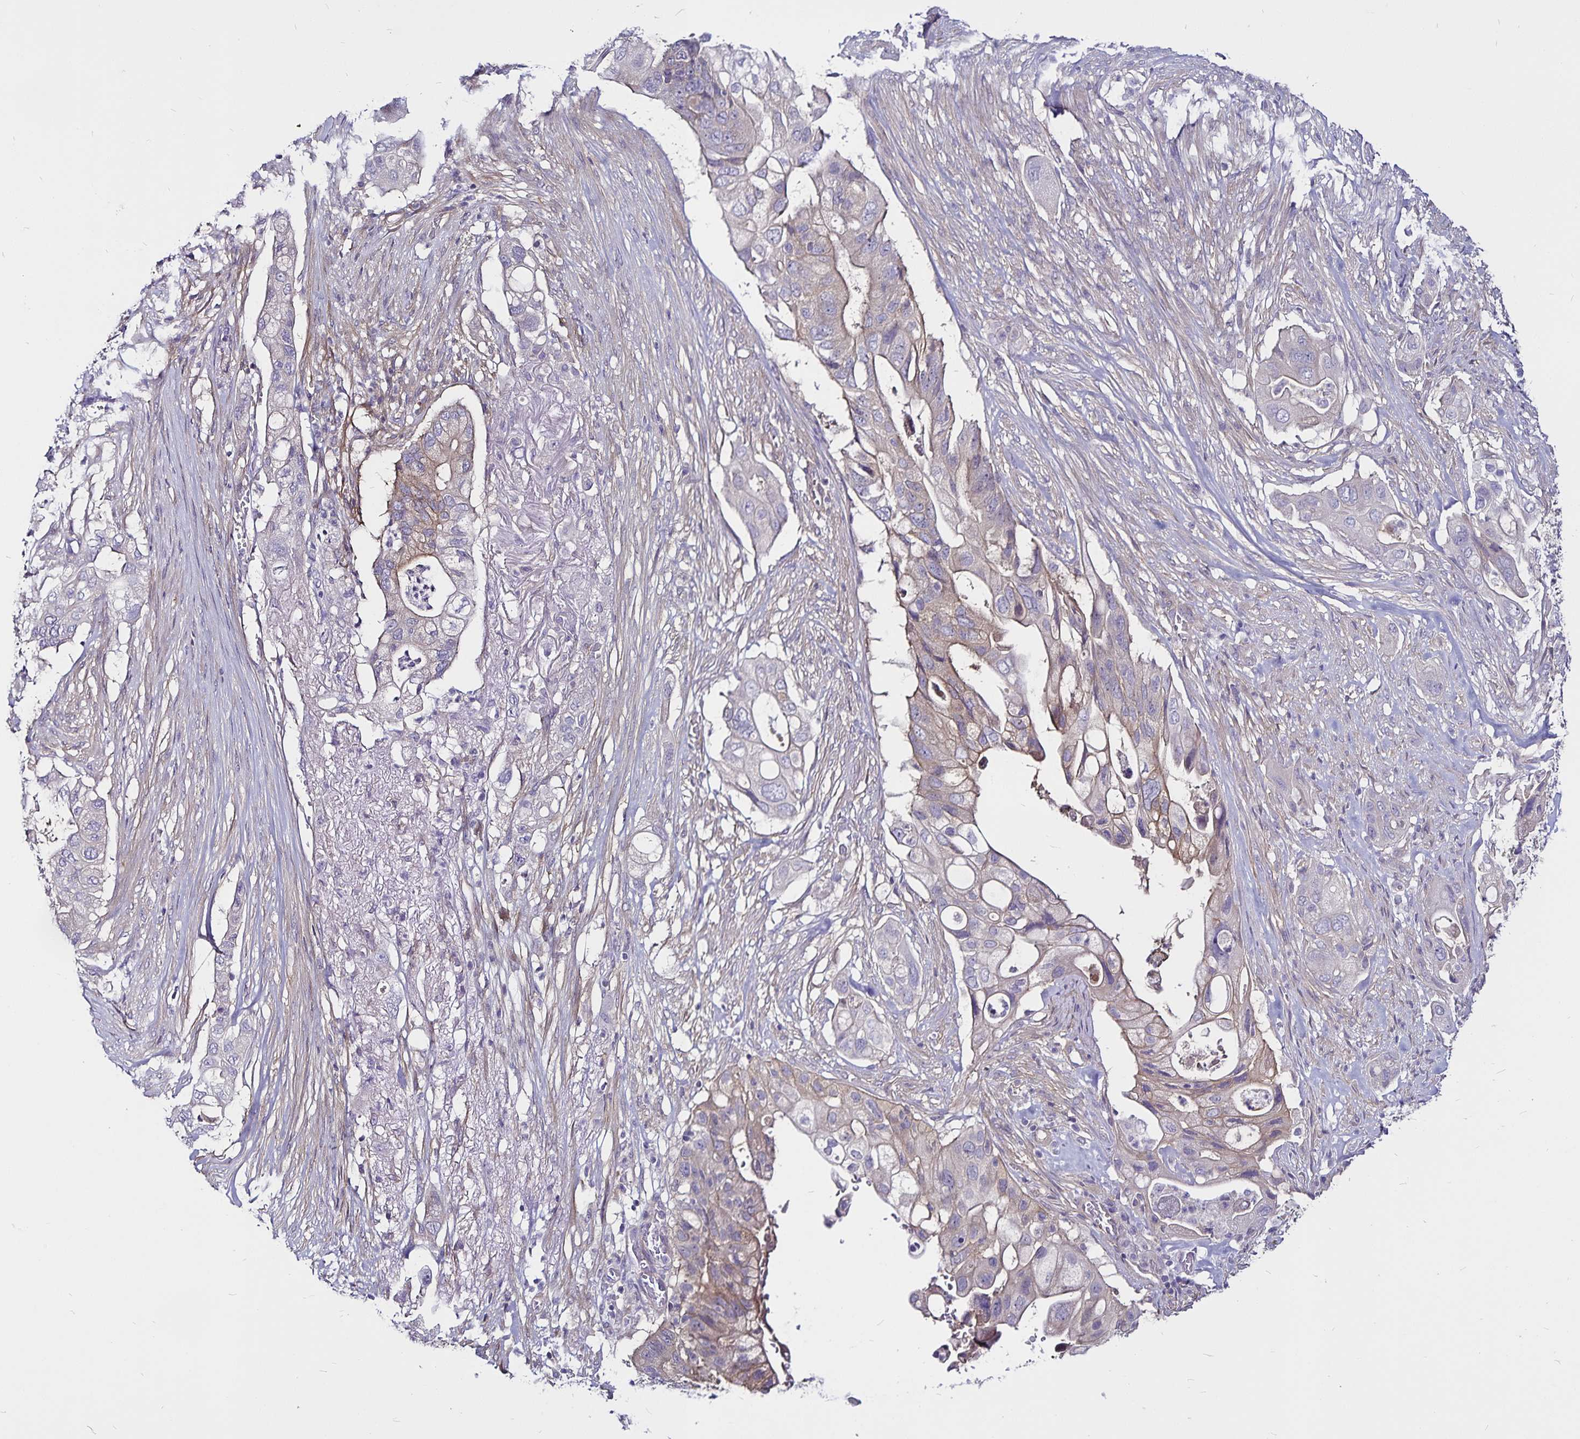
{"staining": {"intensity": "weak", "quantity": "<25%", "location": "cytoplasmic/membranous"}, "tissue": "pancreatic cancer", "cell_type": "Tumor cells", "image_type": "cancer", "snomed": [{"axis": "morphology", "description": "Adenocarcinoma, NOS"}, {"axis": "topography", "description": "Pancreas"}], "caption": "High magnification brightfield microscopy of pancreatic cancer (adenocarcinoma) stained with DAB (brown) and counterstained with hematoxylin (blue): tumor cells show no significant positivity.", "gene": "GNG12", "patient": {"sex": "female", "age": 72}}